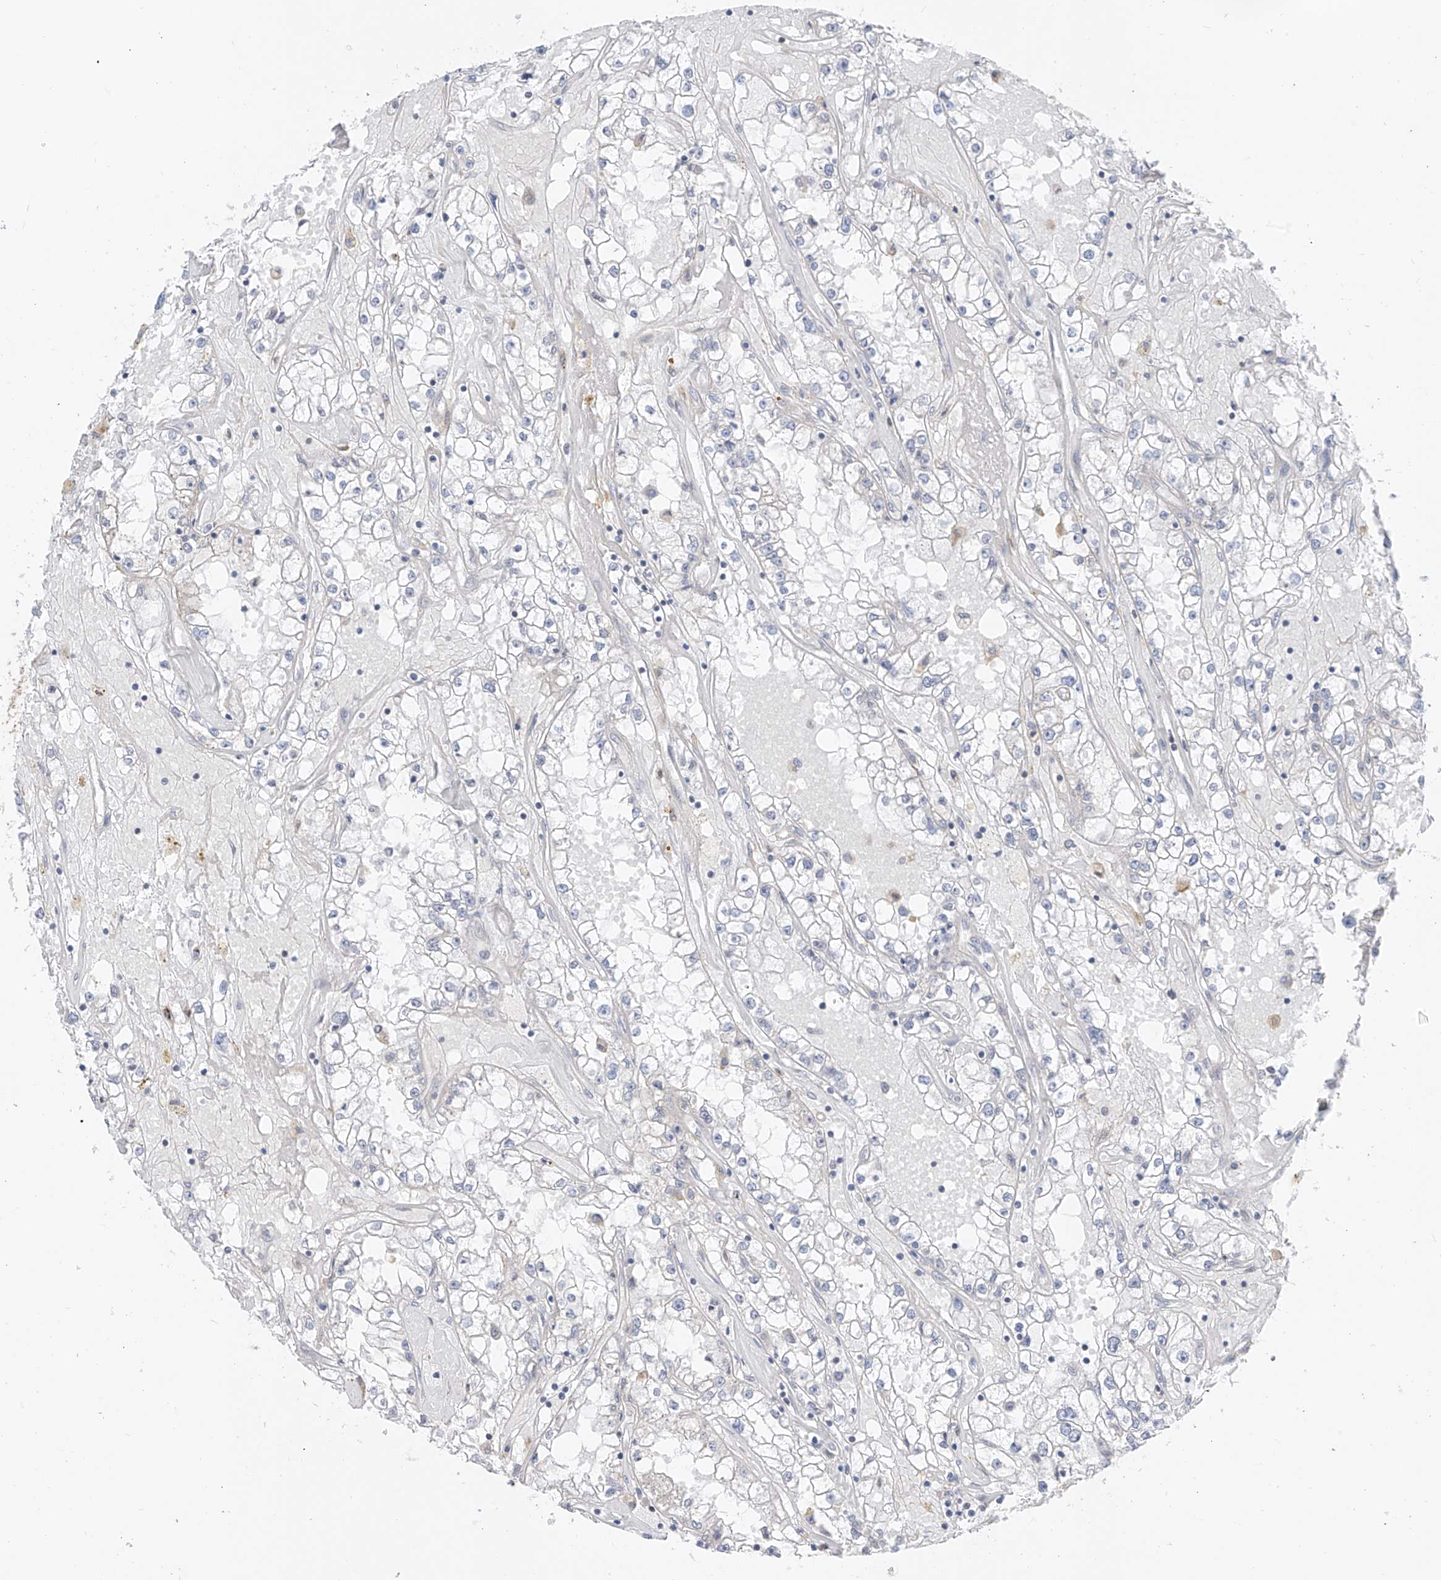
{"staining": {"intensity": "negative", "quantity": "none", "location": "none"}, "tissue": "renal cancer", "cell_type": "Tumor cells", "image_type": "cancer", "snomed": [{"axis": "morphology", "description": "Adenocarcinoma, NOS"}, {"axis": "topography", "description": "Kidney"}], "caption": "This photomicrograph is of renal adenocarcinoma stained with IHC to label a protein in brown with the nuclei are counter-stained blue. There is no positivity in tumor cells.", "gene": "ABLIM2", "patient": {"sex": "male", "age": 56}}